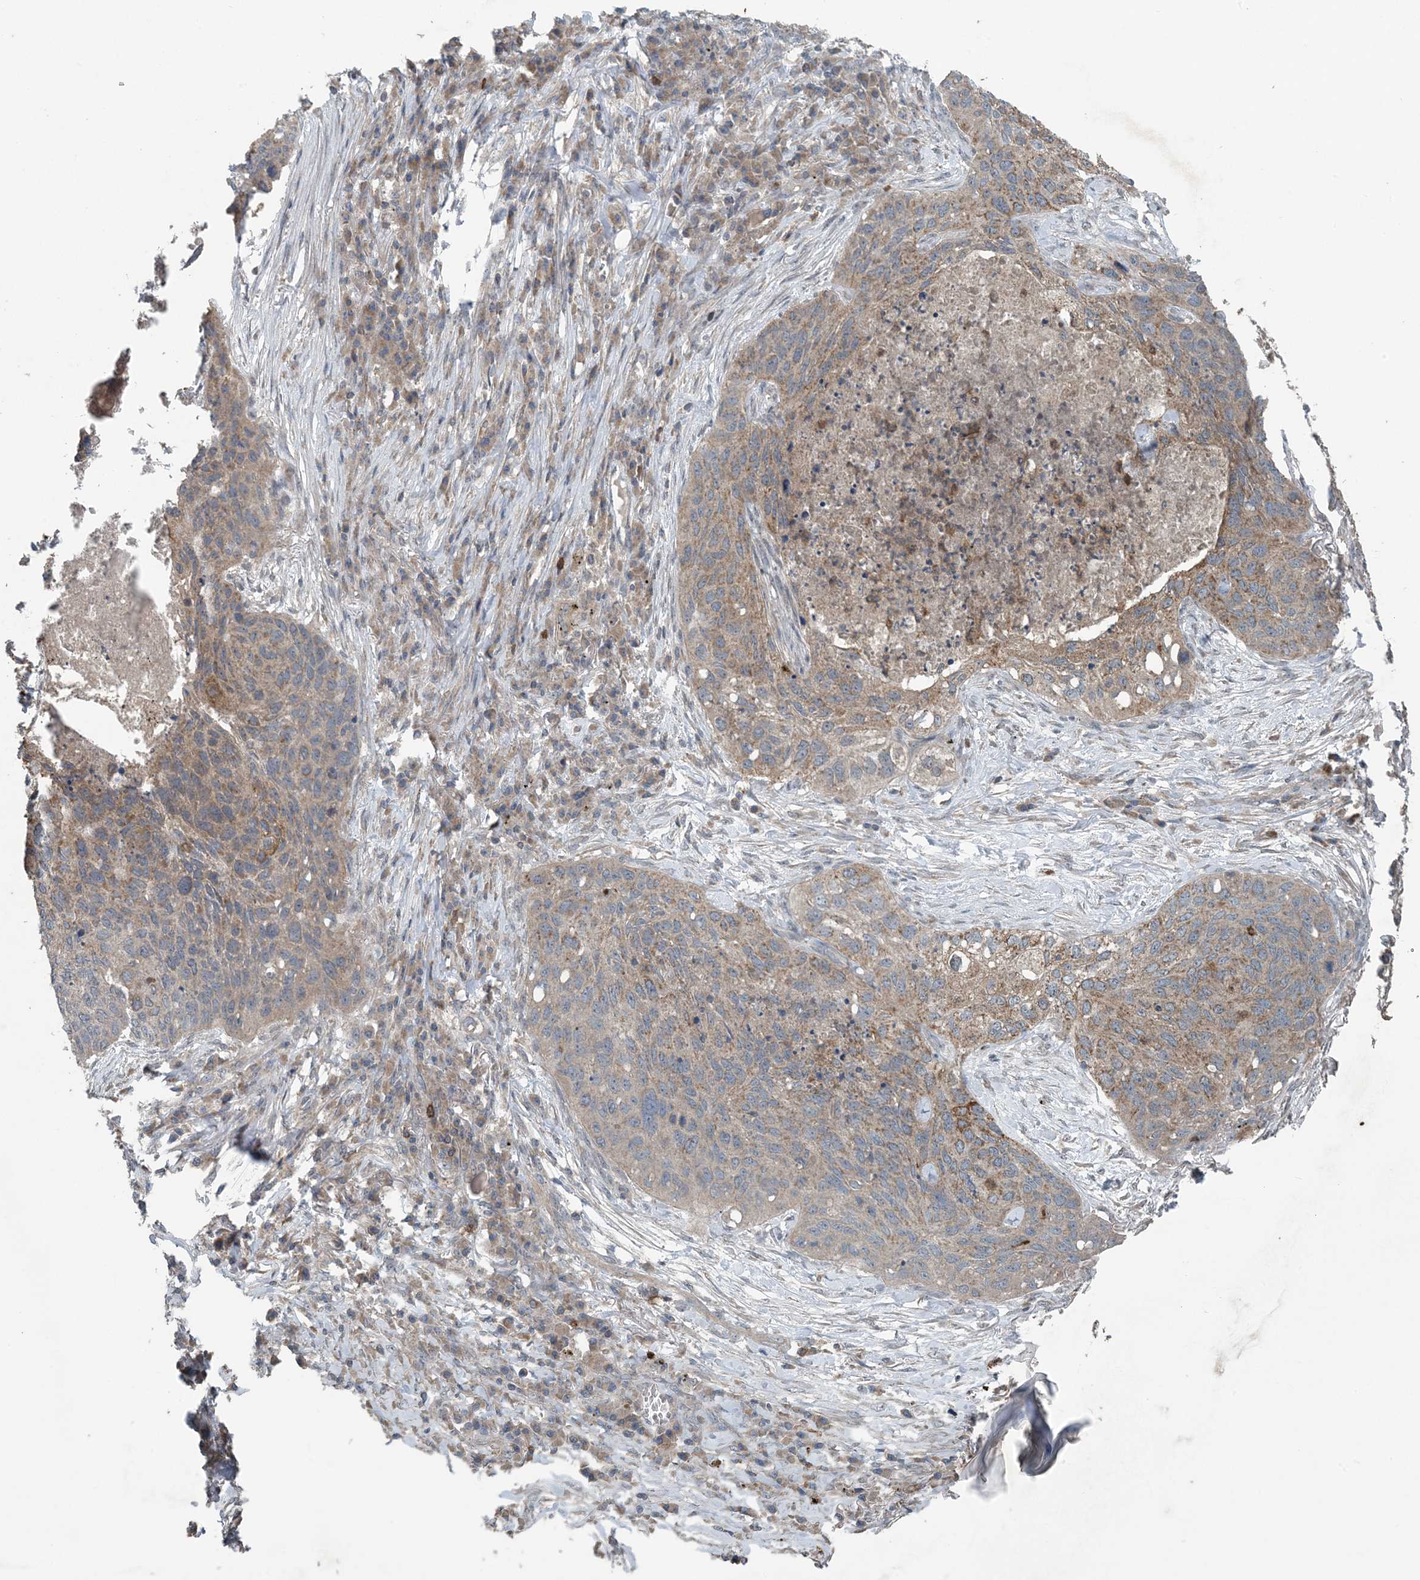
{"staining": {"intensity": "weak", "quantity": "25%-75%", "location": "cytoplasmic/membranous"}, "tissue": "lung cancer", "cell_type": "Tumor cells", "image_type": "cancer", "snomed": [{"axis": "morphology", "description": "Squamous cell carcinoma, NOS"}, {"axis": "topography", "description": "Lung"}], "caption": "Immunohistochemistry histopathology image of lung cancer (squamous cell carcinoma) stained for a protein (brown), which exhibits low levels of weak cytoplasmic/membranous positivity in approximately 25%-75% of tumor cells.", "gene": "MYO9B", "patient": {"sex": "female", "age": 63}}